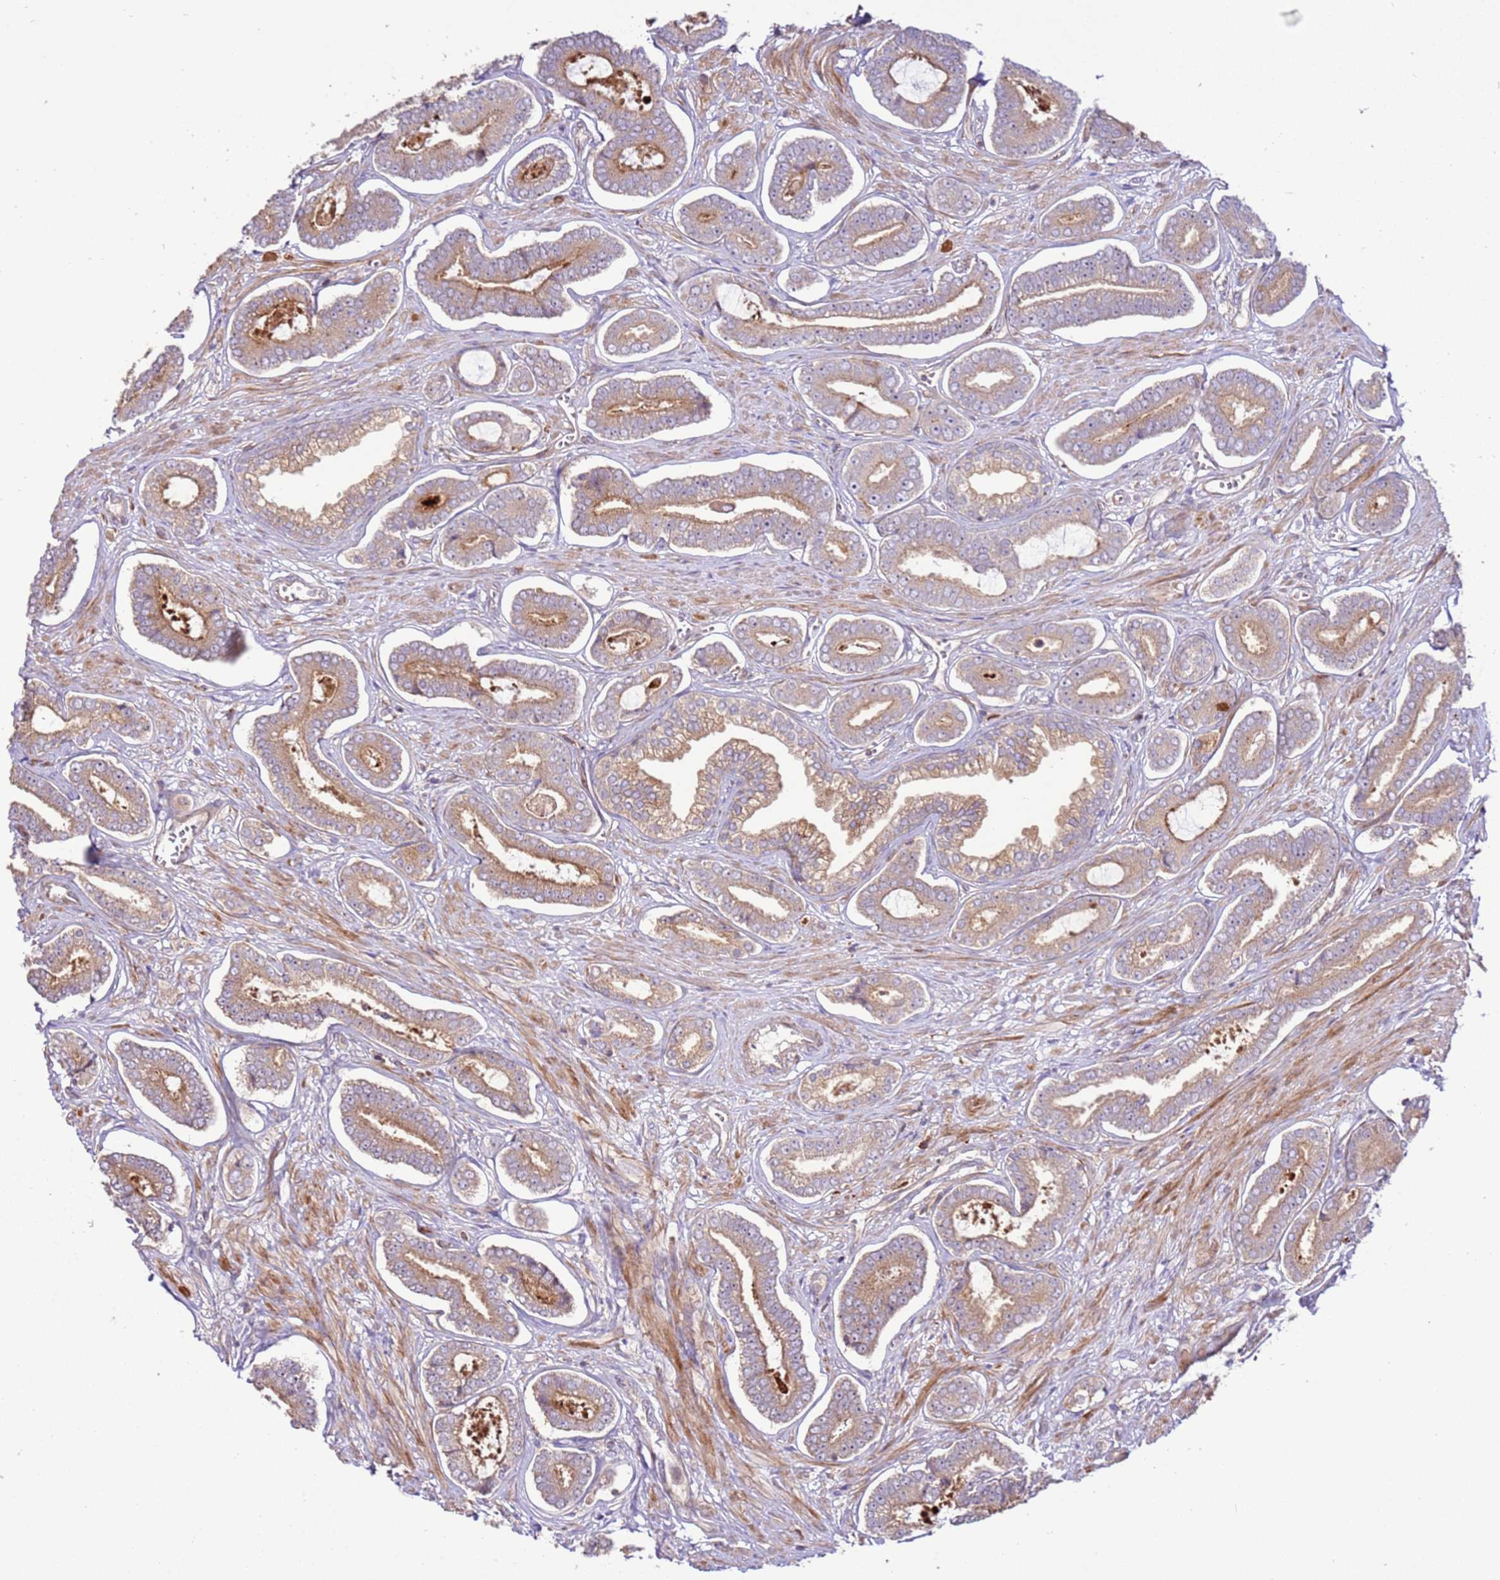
{"staining": {"intensity": "moderate", "quantity": "25%-75%", "location": "cytoplasmic/membranous"}, "tissue": "prostate cancer", "cell_type": "Tumor cells", "image_type": "cancer", "snomed": [{"axis": "morphology", "description": "Adenocarcinoma, NOS"}, {"axis": "topography", "description": "Prostate and seminal vesicle, NOS"}], "caption": "Protein analysis of prostate adenocarcinoma tissue reveals moderate cytoplasmic/membranous positivity in about 25%-75% of tumor cells.", "gene": "ZNF624", "patient": {"sex": "male", "age": 76}}